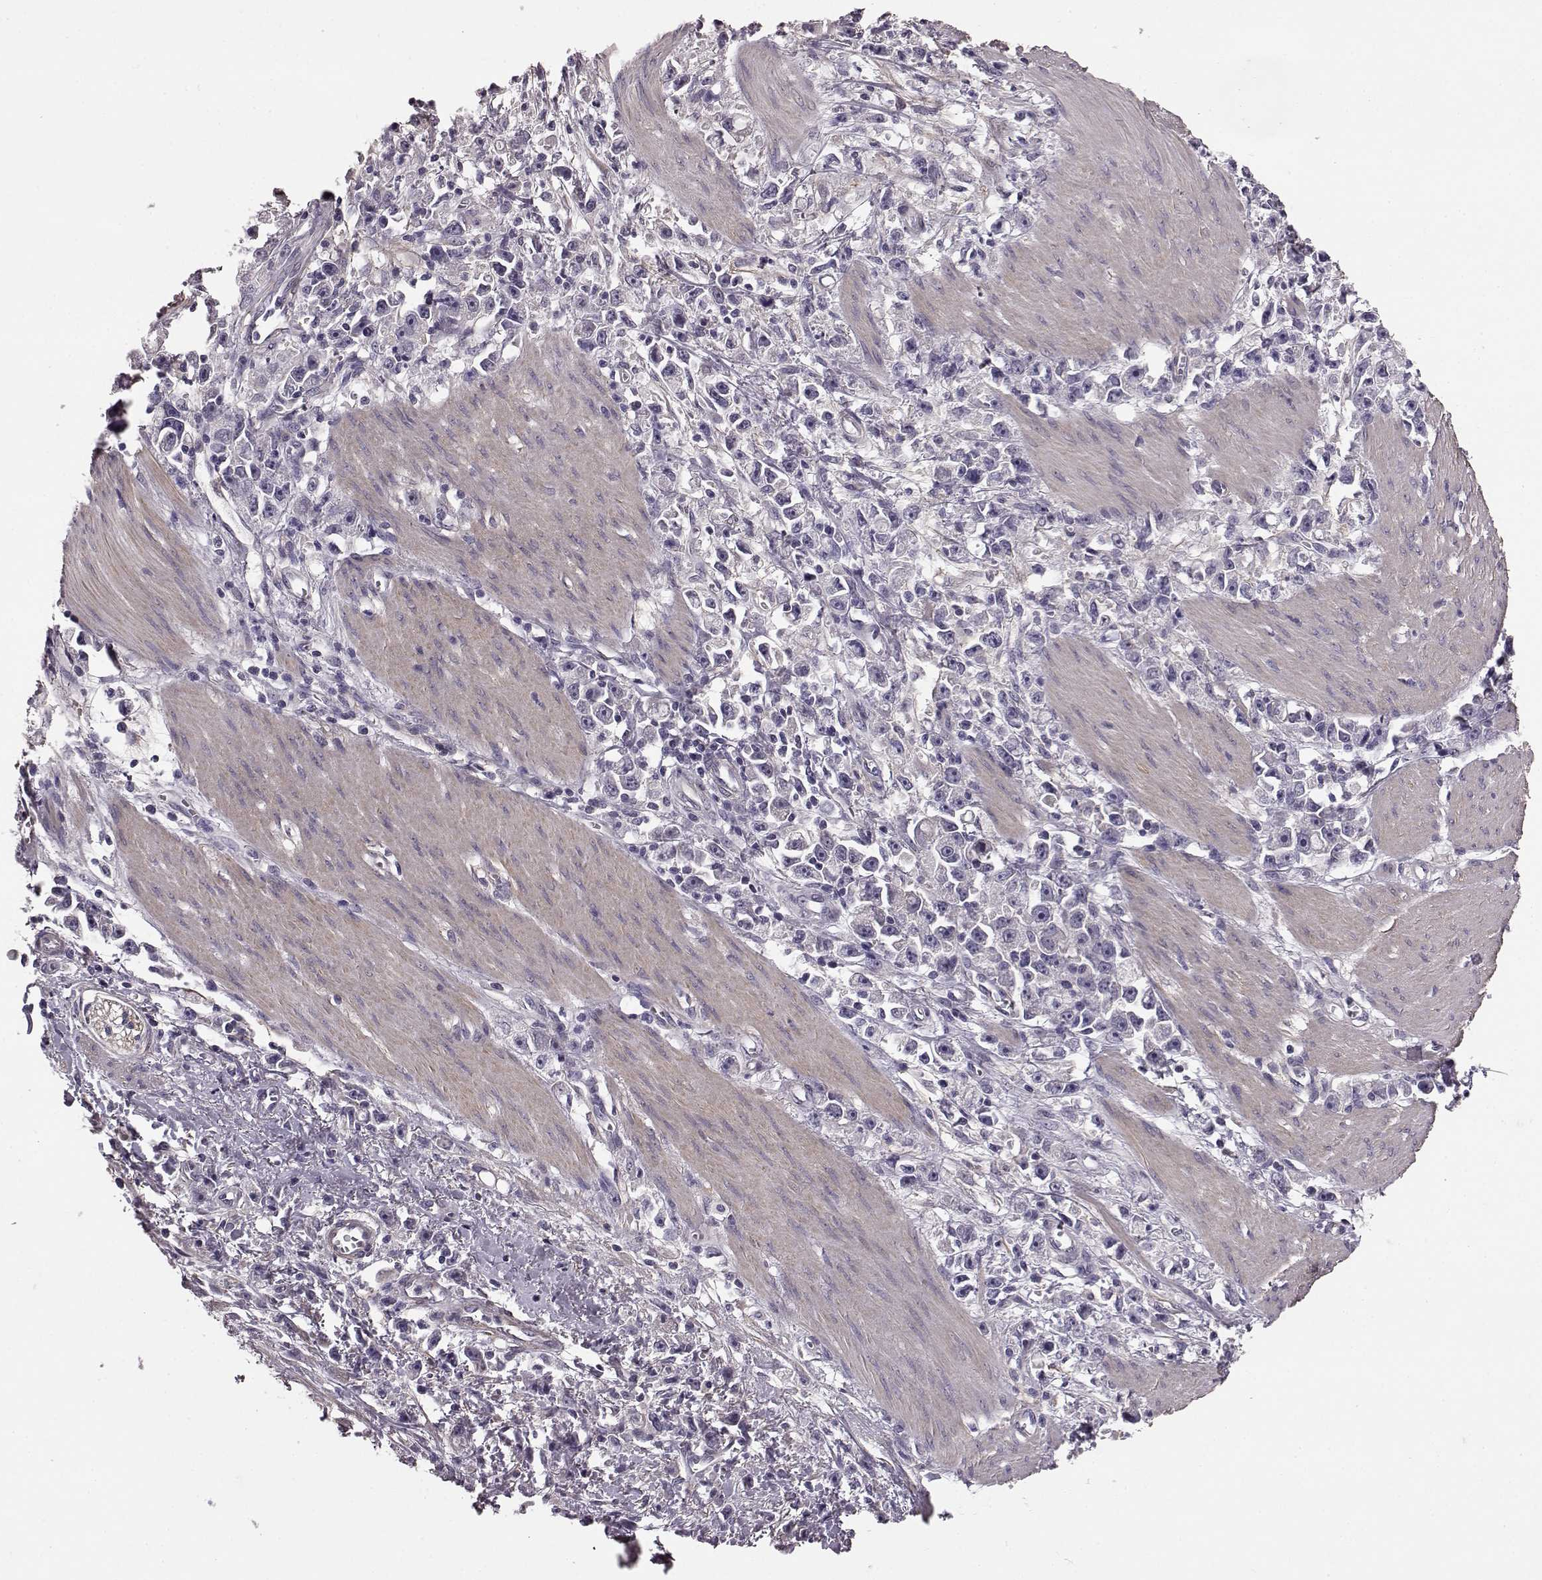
{"staining": {"intensity": "negative", "quantity": "none", "location": "none"}, "tissue": "stomach cancer", "cell_type": "Tumor cells", "image_type": "cancer", "snomed": [{"axis": "morphology", "description": "Adenocarcinoma, NOS"}, {"axis": "topography", "description": "Stomach"}], "caption": "Micrograph shows no significant protein staining in tumor cells of stomach cancer (adenocarcinoma).", "gene": "GRK1", "patient": {"sex": "female", "age": 59}}